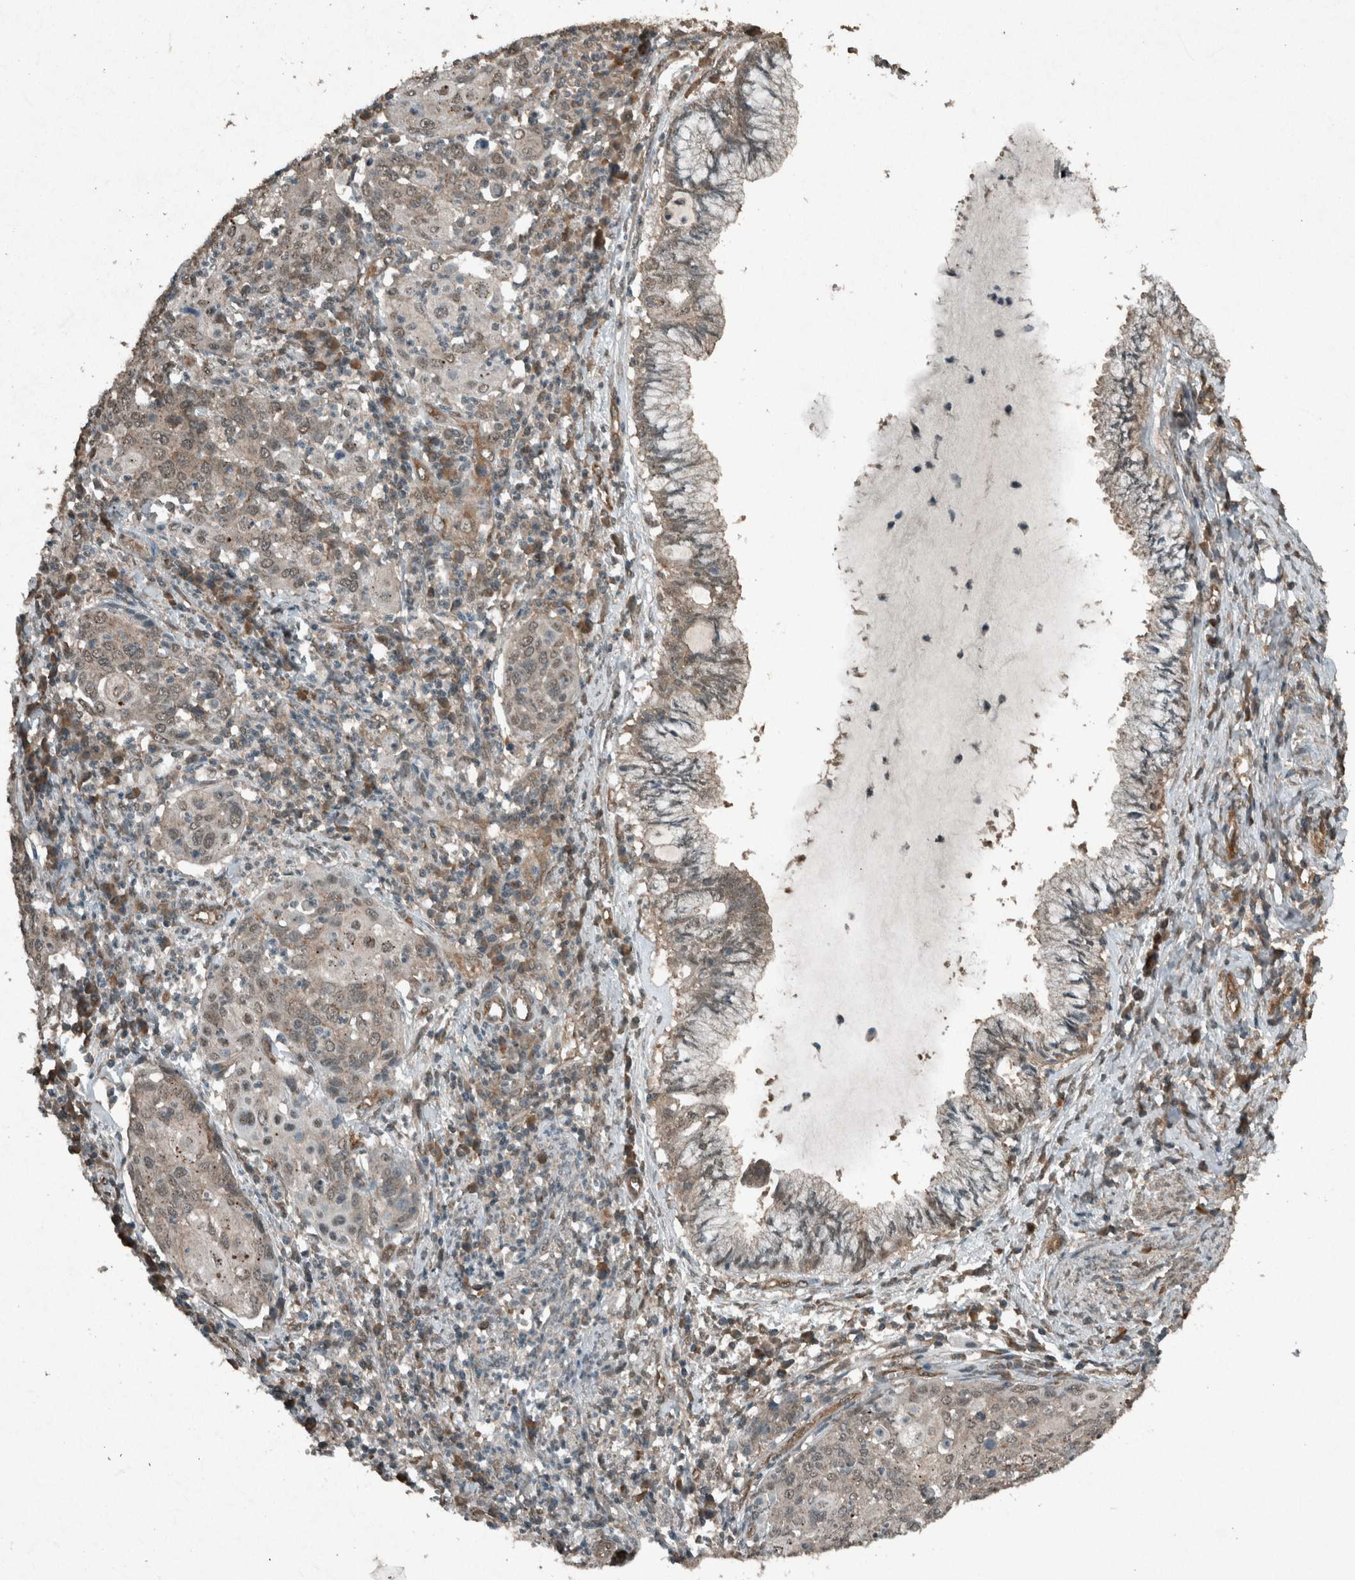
{"staining": {"intensity": "weak", "quantity": "25%-75%", "location": "cytoplasmic/membranous,nuclear"}, "tissue": "cervical cancer", "cell_type": "Tumor cells", "image_type": "cancer", "snomed": [{"axis": "morphology", "description": "Squamous cell carcinoma, NOS"}, {"axis": "topography", "description": "Cervix"}], "caption": "IHC (DAB) staining of human cervical cancer (squamous cell carcinoma) demonstrates weak cytoplasmic/membranous and nuclear protein staining in about 25%-75% of tumor cells.", "gene": "ARHGEF12", "patient": {"sex": "female", "age": 40}}